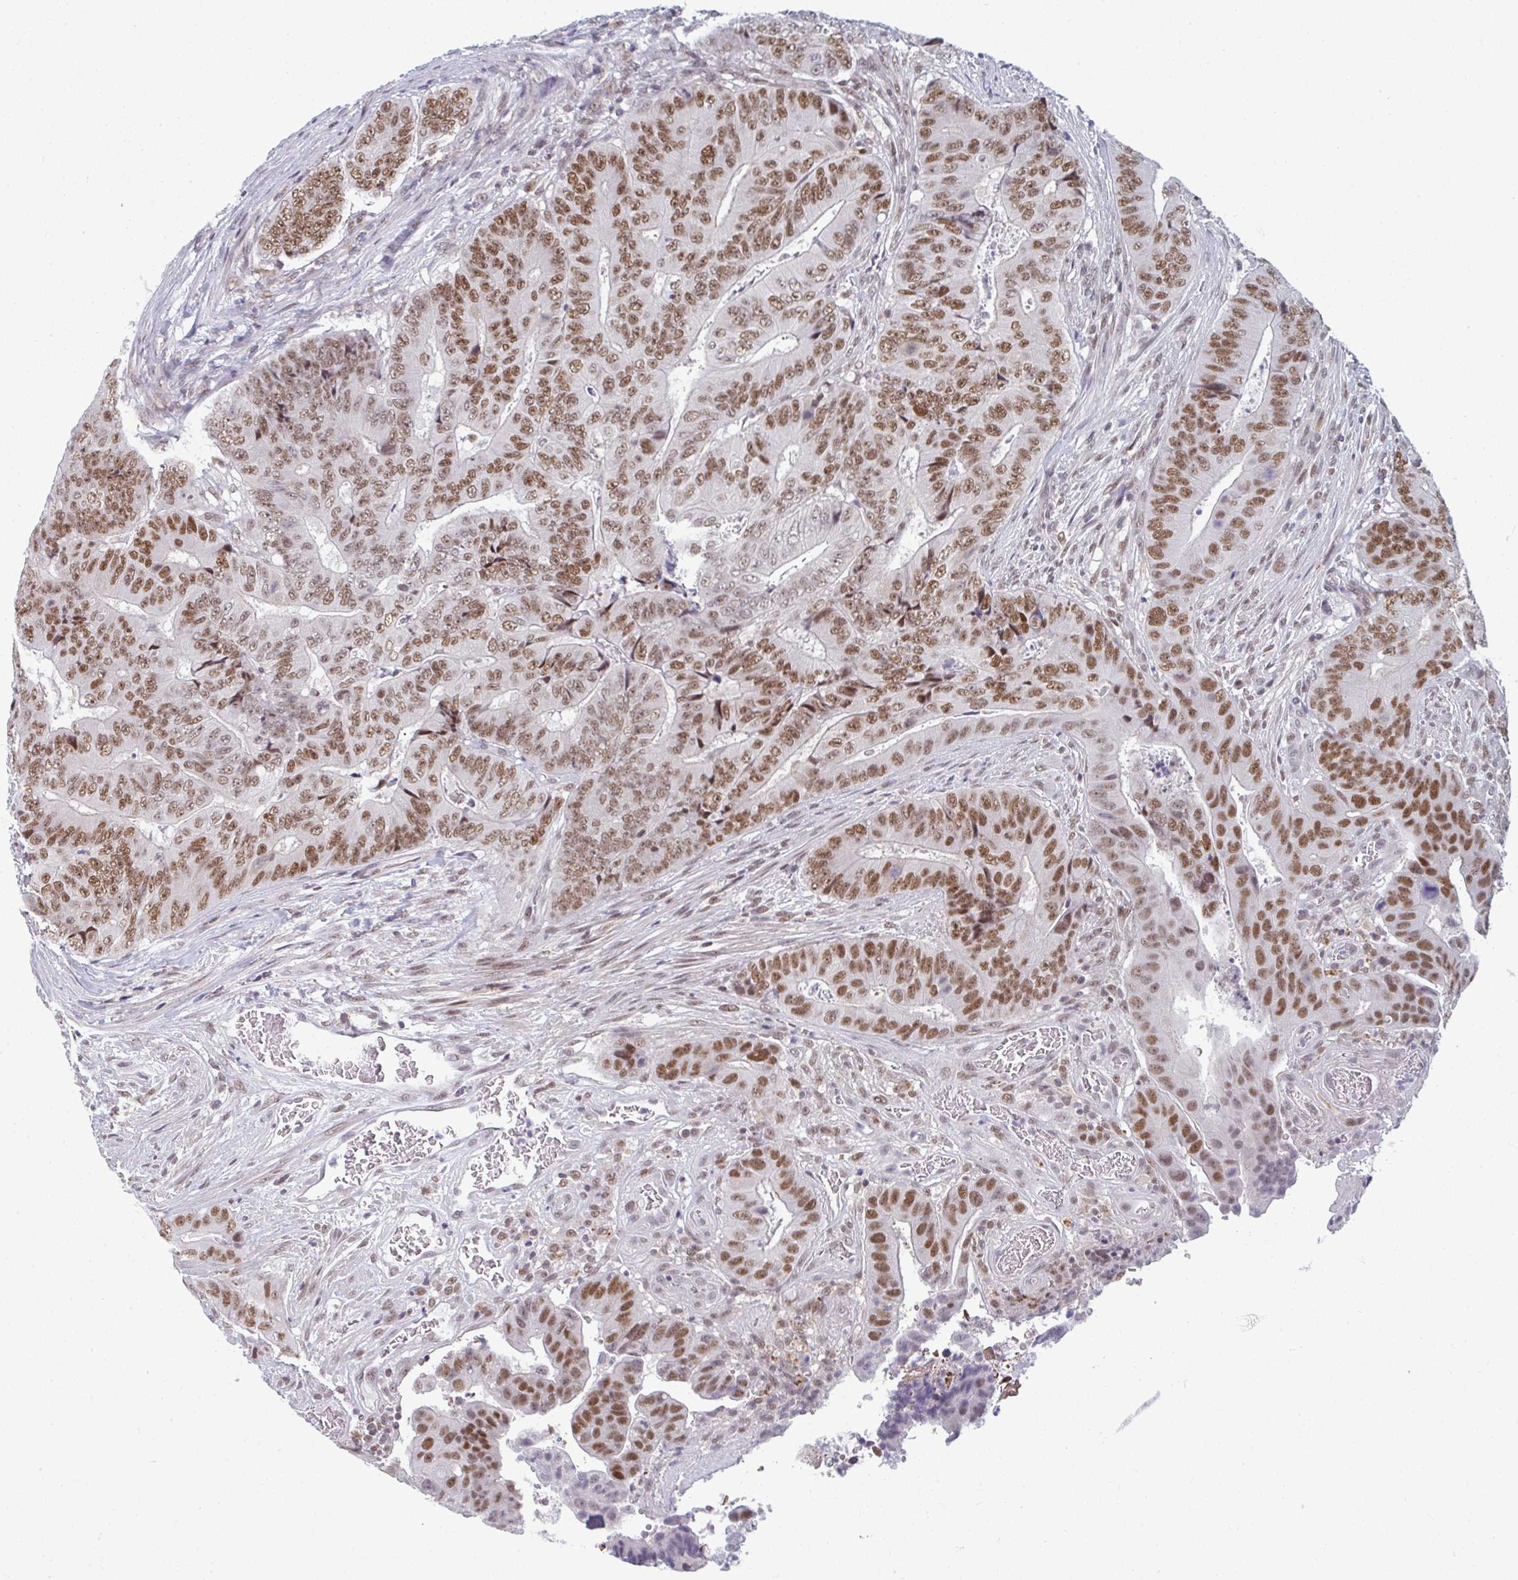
{"staining": {"intensity": "moderate", "quantity": ">75%", "location": "nuclear"}, "tissue": "colorectal cancer", "cell_type": "Tumor cells", "image_type": "cancer", "snomed": [{"axis": "morphology", "description": "Adenocarcinoma, NOS"}, {"axis": "topography", "description": "Colon"}], "caption": "Immunohistochemistry (DAB (3,3'-diaminobenzidine)) staining of human adenocarcinoma (colorectal) exhibits moderate nuclear protein expression in approximately >75% of tumor cells.", "gene": "ATF1", "patient": {"sex": "female", "age": 48}}